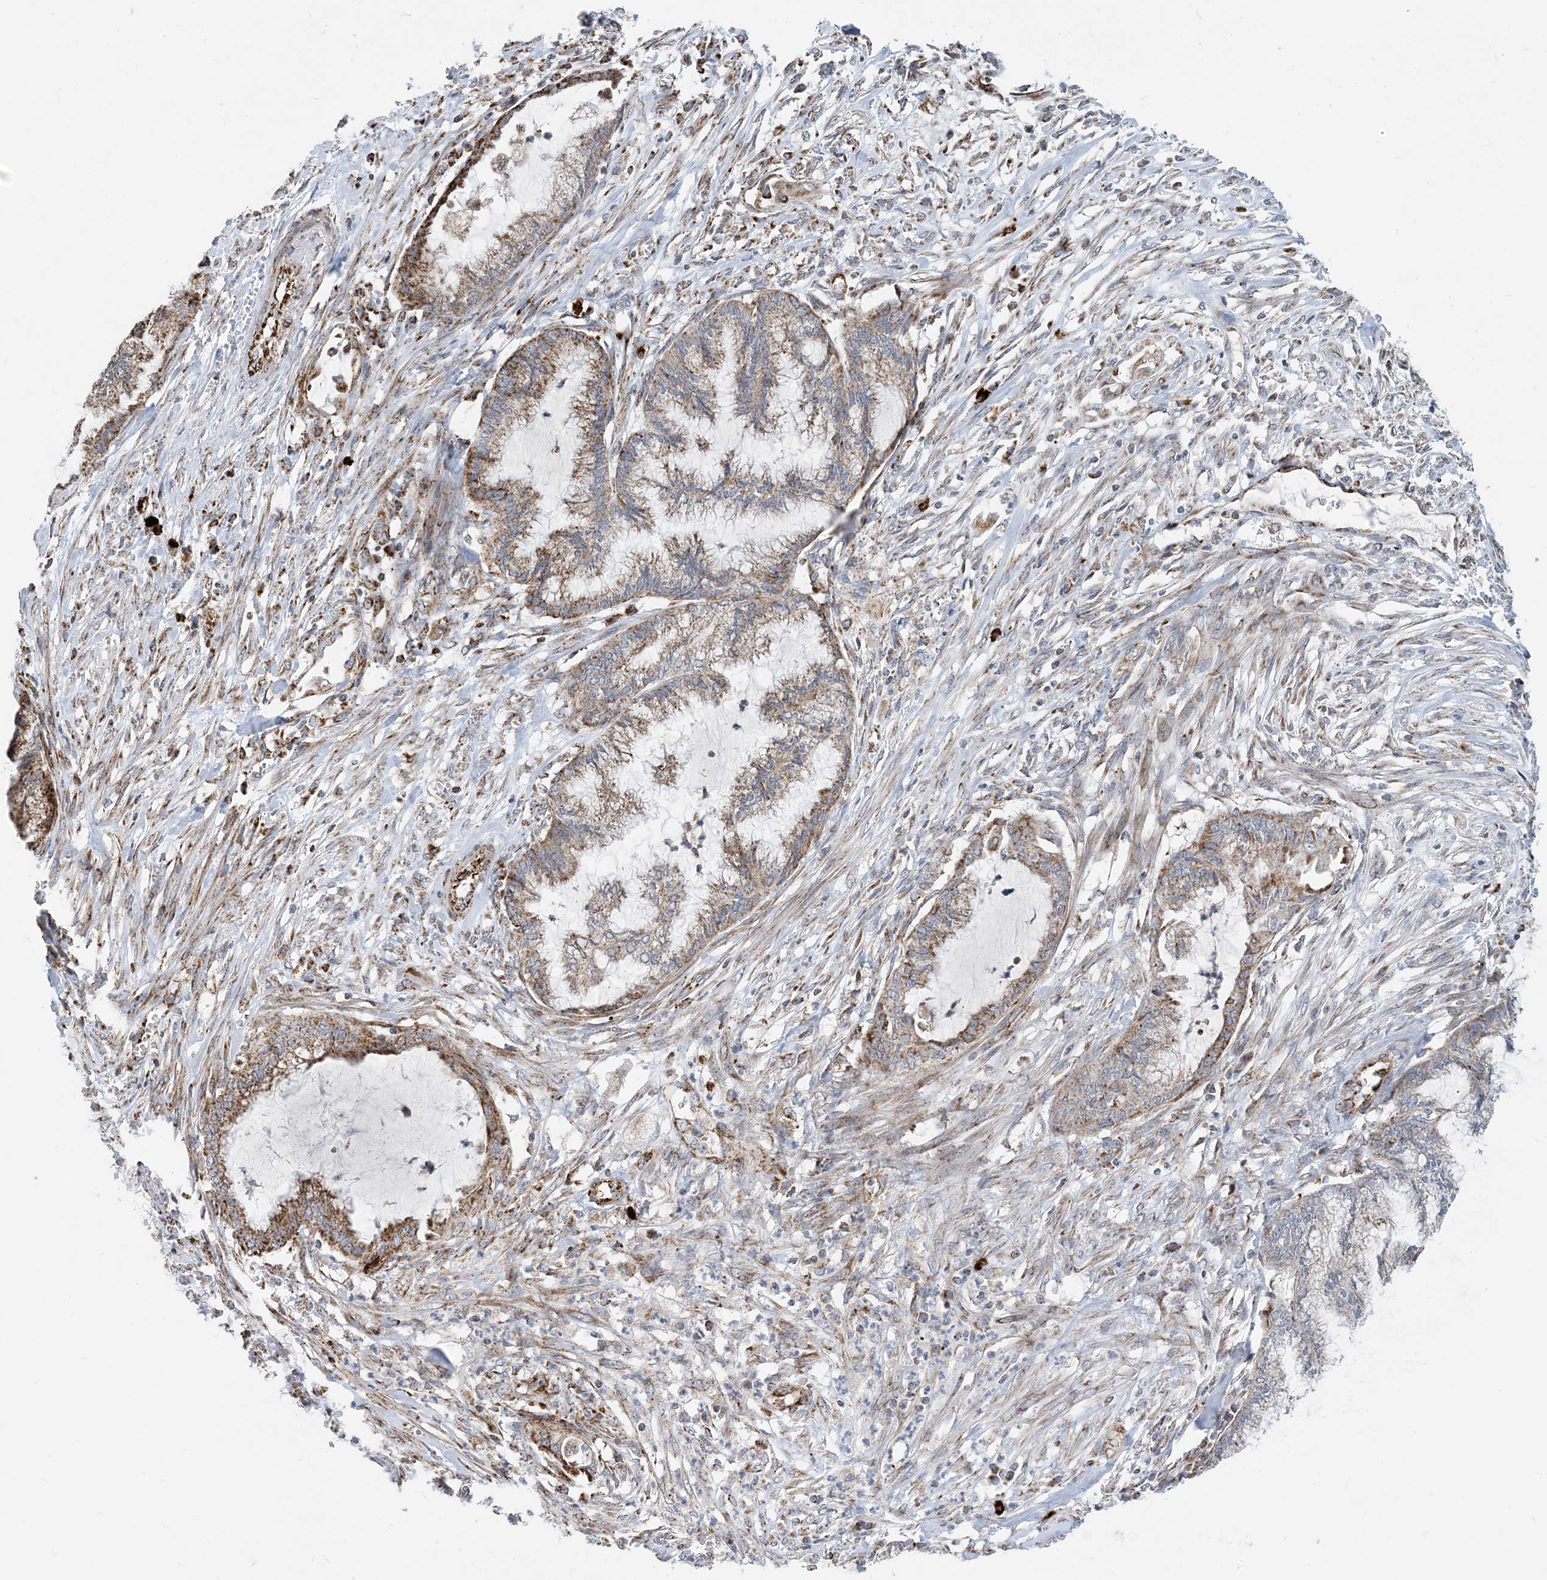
{"staining": {"intensity": "moderate", "quantity": "25%-75%", "location": "cytoplasmic/membranous"}, "tissue": "endometrial cancer", "cell_type": "Tumor cells", "image_type": "cancer", "snomed": [{"axis": "morphology", "description": "Adenocarcinoma, NOS"}, {"axis": "topography", "description": "Endometrium"}], "caption": "Human endometrial cancer stained with a protein marker reveals moderate staining in tumor cells.", "gene": "PCDHGA1", "patient": {"sex": "female", "age": 86}}